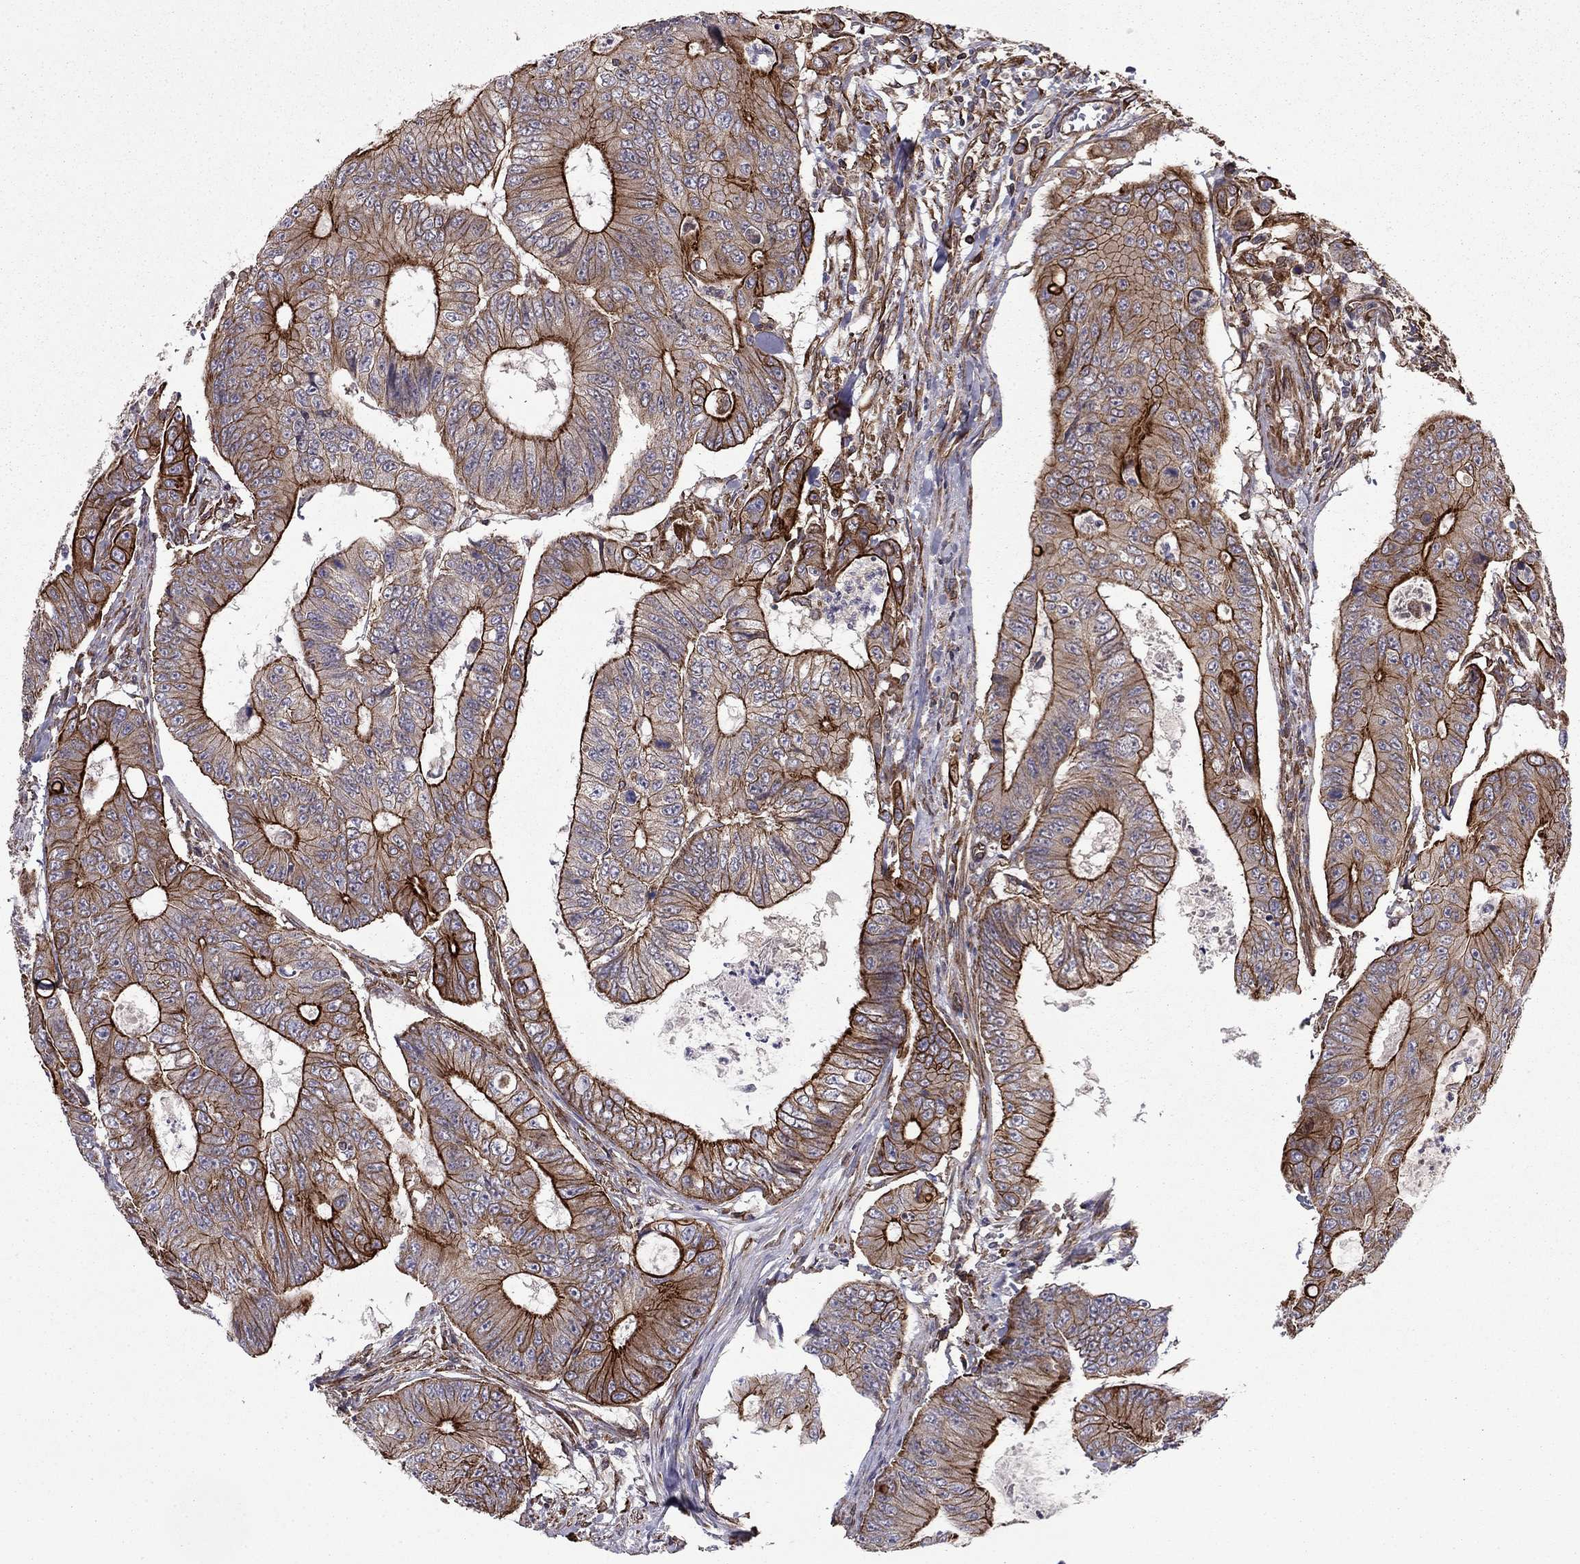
{"staining": {"intensity": "strong", "quantity": "25%-75%", "location": "cytoplasmic/membranous"}, "tissue": "colorectal cancer", "cell_type": "Tumor cells", "image_type": "cancer", "snomed": [{"axis": "morphology", "description": "Adenocarcinoma, NOS"}, {"axis": "topography", "description": "Colon"}], "caption": "Colorectal adenocarcinoma stained for a protein exhibits strong cytoplasmic/membranous positivity in tumor cells.", "gene": "SHMT1", "patient": {"sex": "female", "age": 48}}